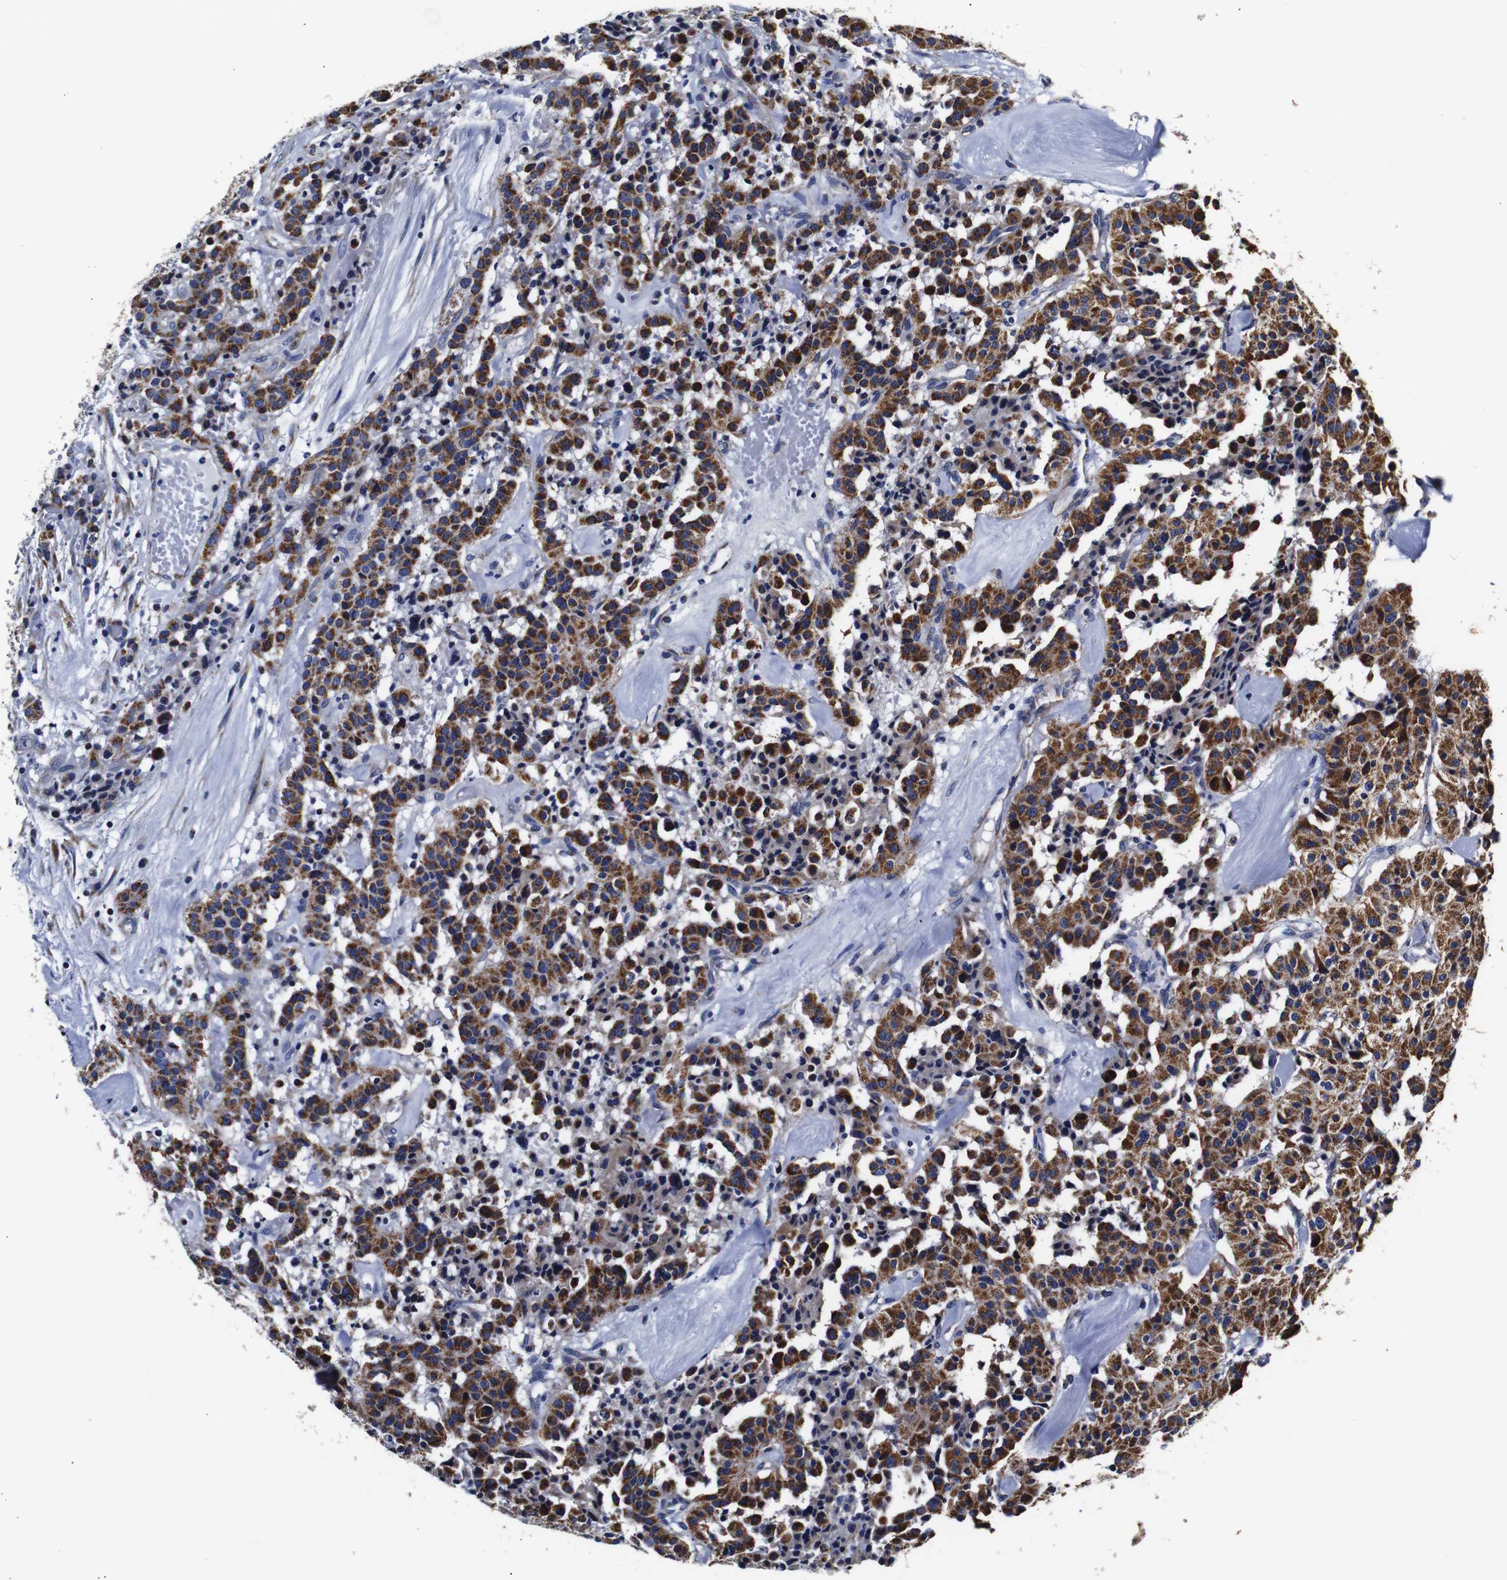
{"staining": {"intensity": "strong", "quantity": ">75%", "location": "cytoplasmic/membranous"}, "tissue": "carcinoid", "cell_type": "Tumor cells", "image_type": "cancer", "snomed": [{"axis": "morphology", "description": "Carcinoid, malignant, NOS"}, {"axis": "topography", "description": "Lung"}], "caption": "Immunohistochemical staining of carcinoid reveals high levels of strong cytoplasmic/membranous staining in about >75% of tumor cells.", "gene": "FKBP9", "patient": {"sex": "male", "age": 30}}